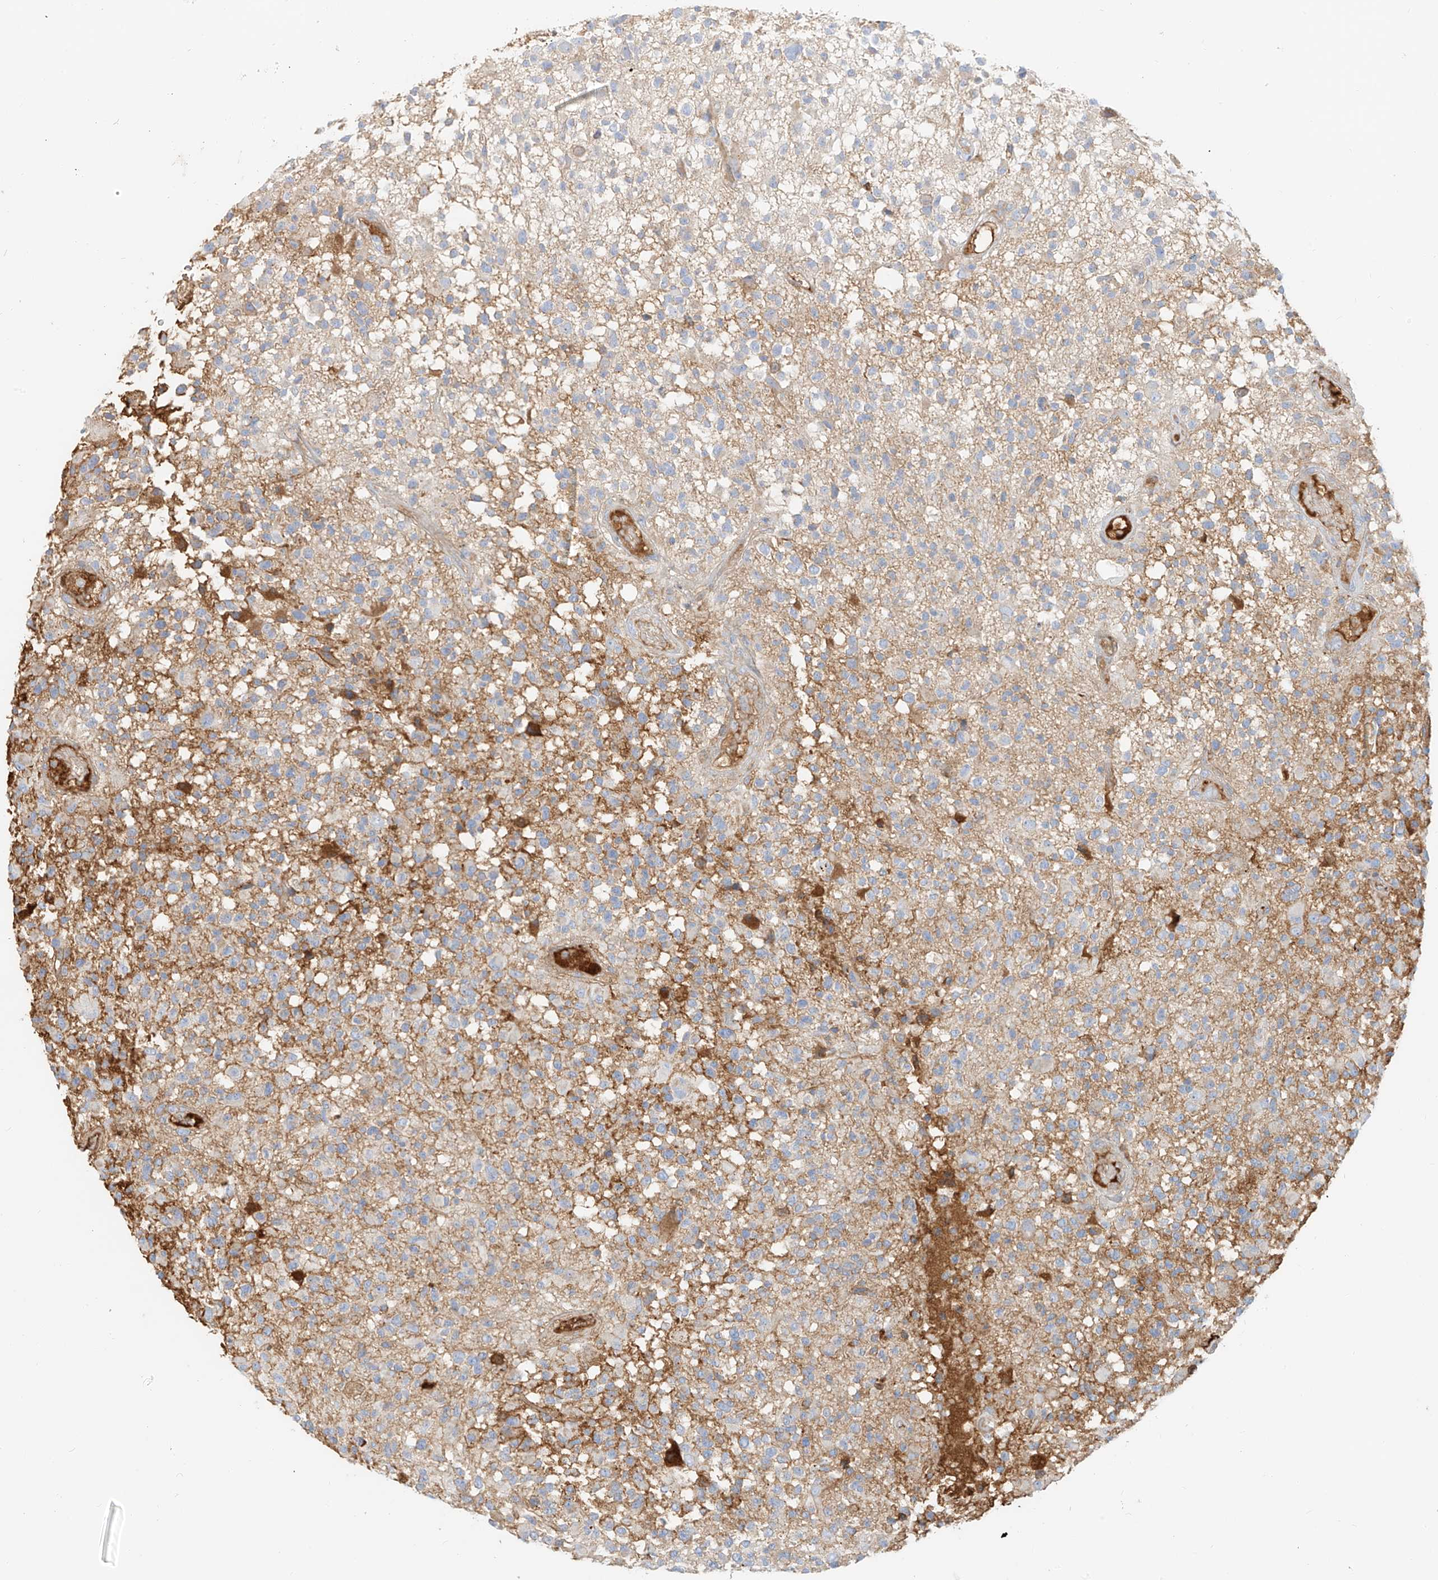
{"staining": {"intensity": "moderate", "quantity": "25%-75%", "location": "cytoplasmic/membranous"}, "tissue": "glioma", "cell_type": "Tumor cells", "image_type": "cancer", "snomed": [{"axis": "morphology", "description": "Glioma, malignant, High grade"}, {"axis": "morphology", "description": "Glioblastoma, NOS"}, {"axis": "topography", "description": "Brain"}], "caption": "Immunohistochemical staining of glioma exhibits medium levels of moderate cytoplasmic/membranous protein staining in approximately 25%-75% of tumor cells.", "gene": "OCSTAMP", "patient": {"sex": "male", "age": 60}}